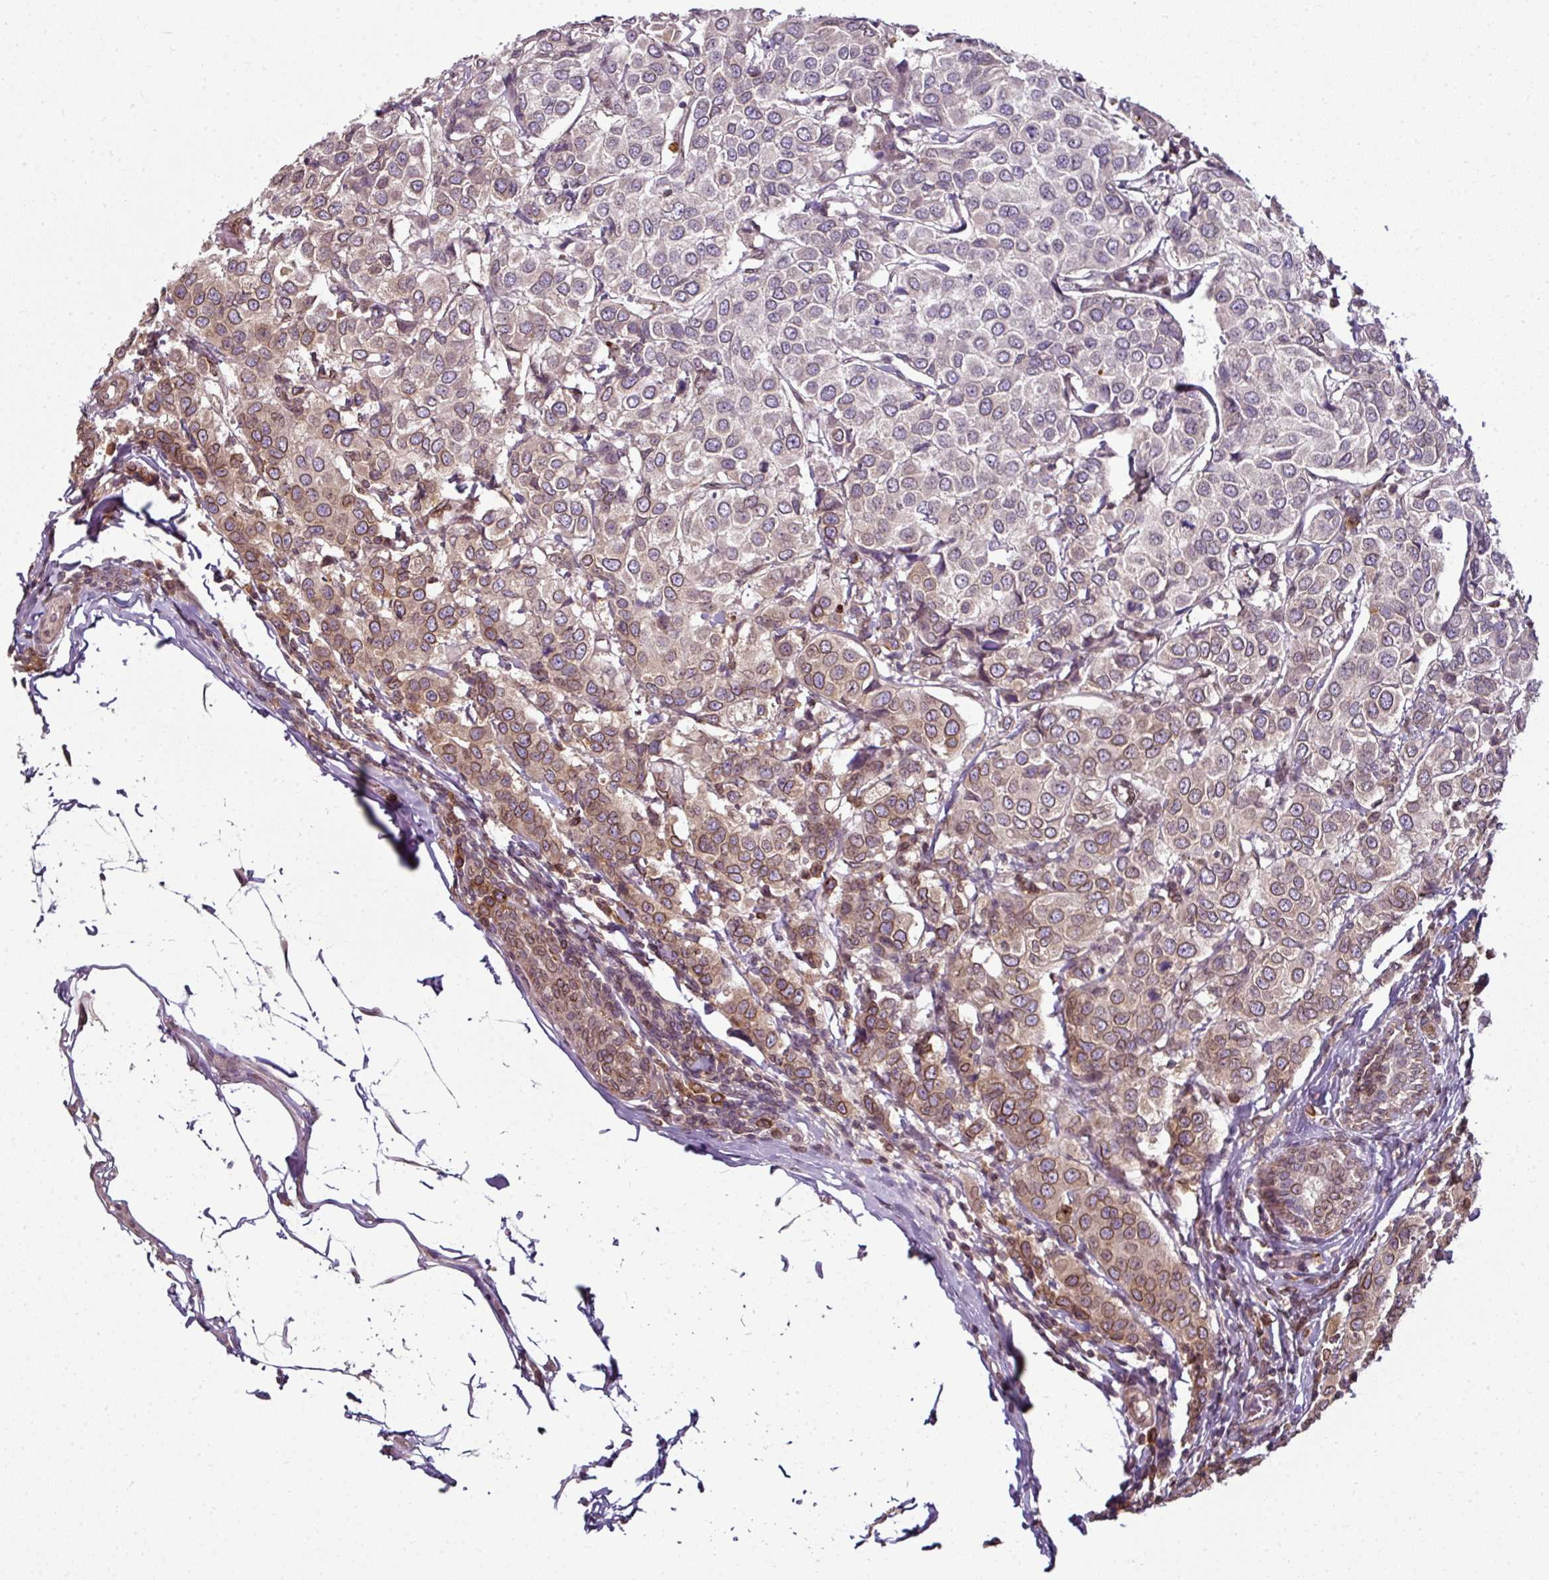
{"staining": {"intensity": "moderate", "quantity": "<25%", "location": "cytoplasmic/membranous,nuclear"}, "tissue": "breast cancer", "cell_type": "Tumor cells", "image_type": "cancer", "snomed": [{"axis": "morphology", "description": "Duct carcinoma"}, {"axis": "topography", "description": "Breast"}], "caption": "Immunohistochemical staining of breast invasive ductal carcinoma shows low levels of moderate cytoplasmic/membranous and nuclear protein expression in about <25% of tumor cells.", "gene": "RANGAP1", "patient": {"sex": "female", "age": 55}}